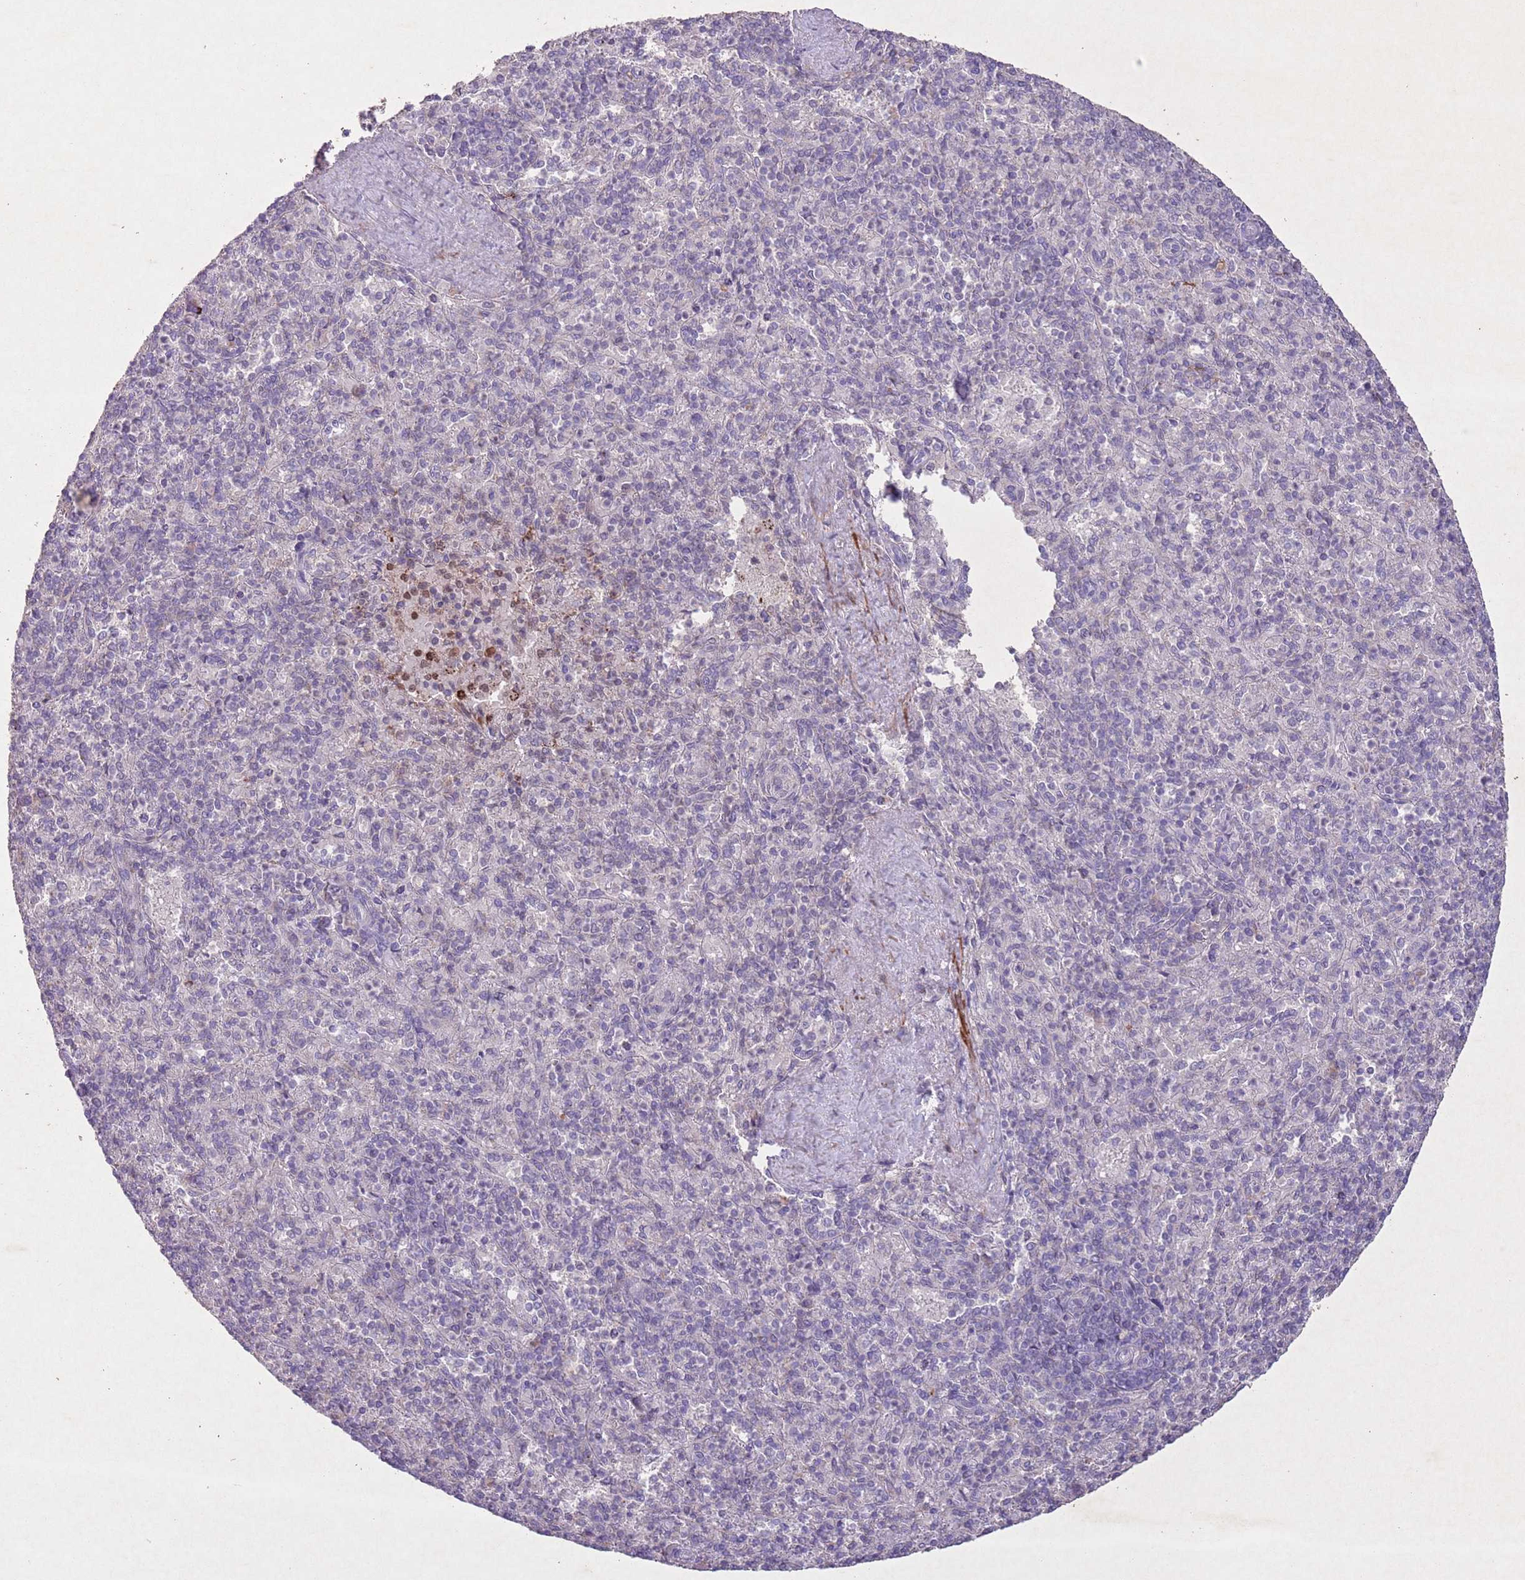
{"staining": {"intensity": "negative", "quantity": "none", "location": "none"}, "tissue": "spleen", "cell_type": "Cells in red pulp", "image_type": "normal", "snomed": [{"axis": "morphology", "description": "Normal tissue, NOS"}, {"axis": "topography", "description": "Spleen"}], "caption": "DAB immunohistochemical staining of unremarkable spleen shows no significant expression in cells in red pulp. (IHC, brightfield microscopy, high magnification).", "gene": "CCNI", "patient": {"sex": "male", "age": 82}}